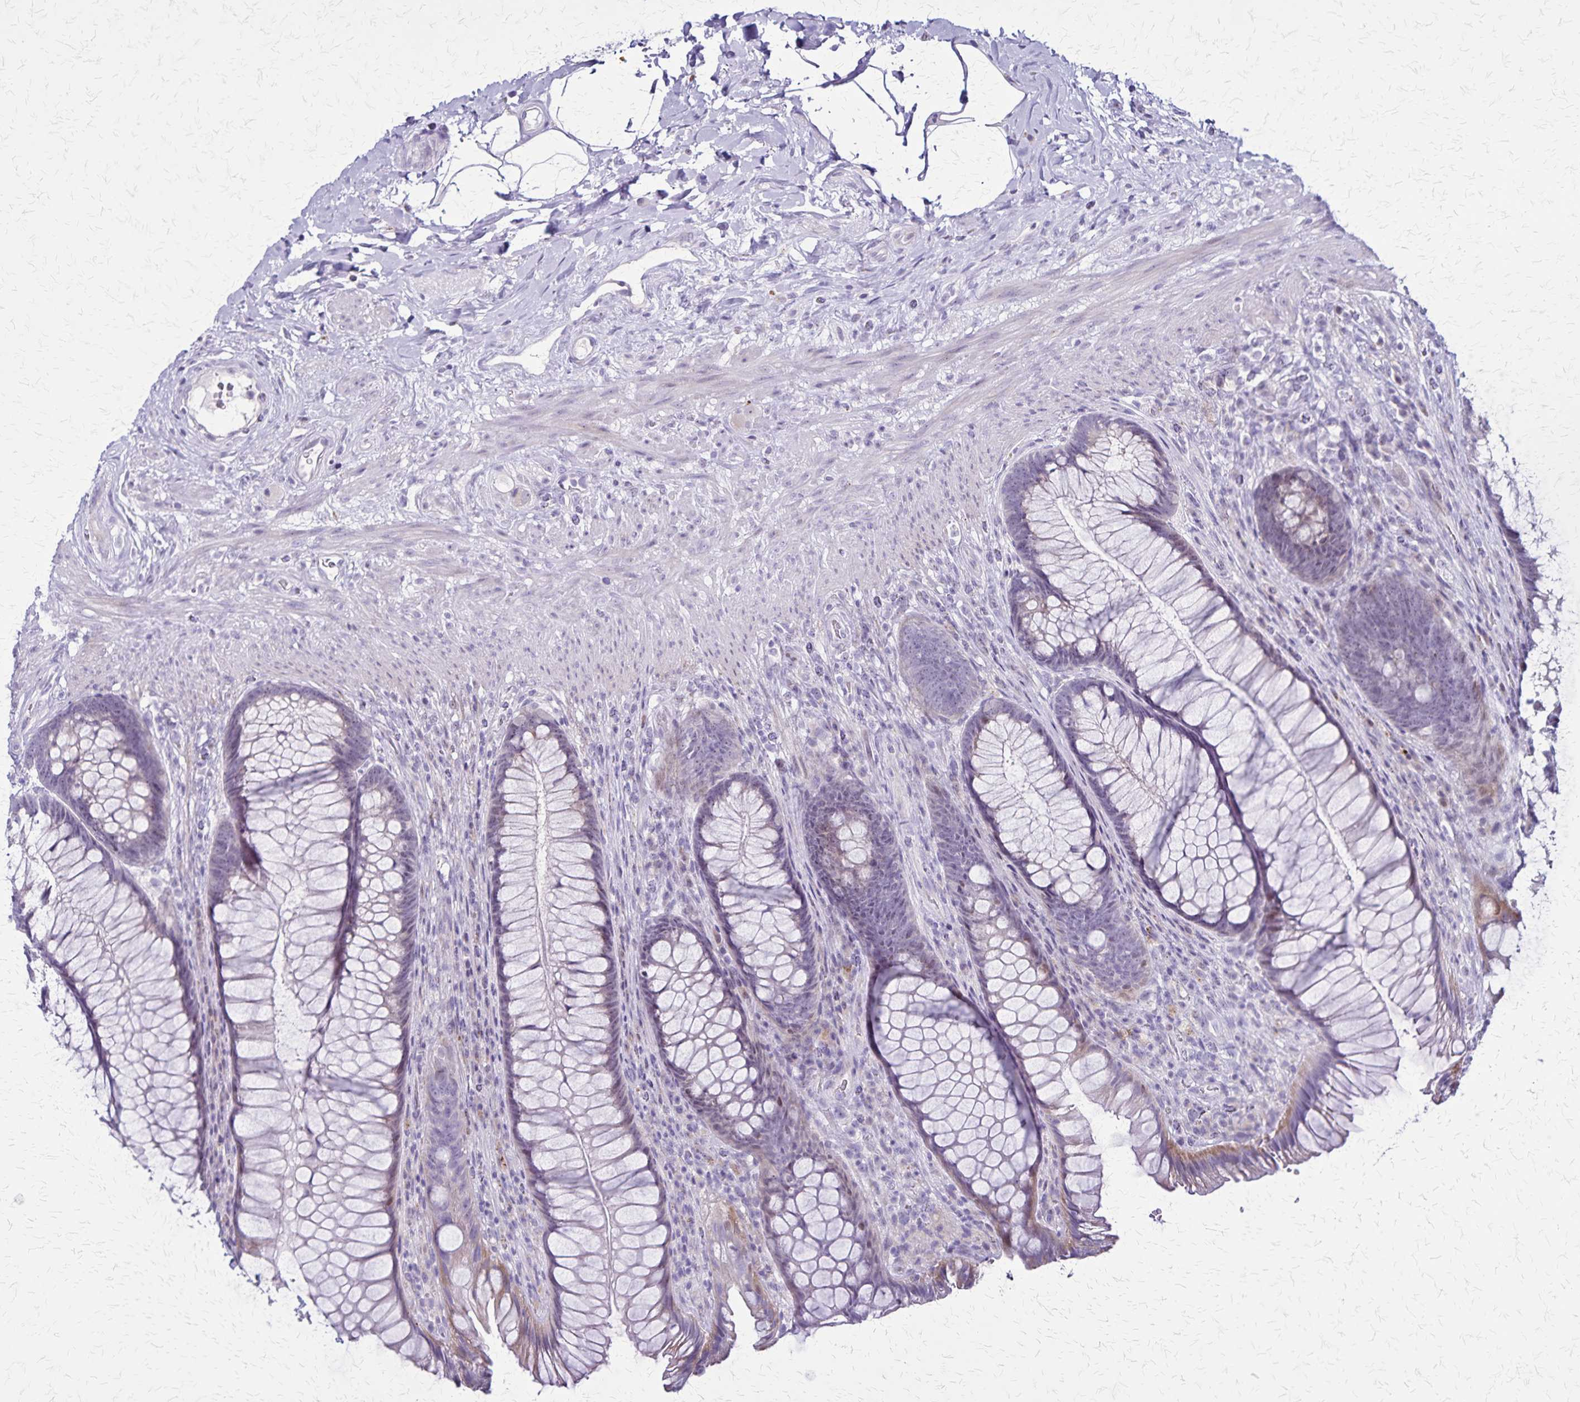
{"staining": {"intensity": "weak", "quantity": "25%-75%", "location": "cytoplasmic/membranous"}, "tissue": "rectum", "cell_type": "Glandular cells", "image_type": "normal", "snomed": [{"axis": "morphology", "description": "Normal tissue, NOS"}, {"axis": "topography", "description": "Smooth muscle"}, {"axis": "topography", "description": "Rectum"}], "caption": "IHC of normal rectum displays low levels of weak cytoplasmic/membranous positivity in about 25%-75% of glandular cells. Nuclei are stained in blue.", "gene": "OR51B5", "patient": {"sex": "male", "age": 53}}